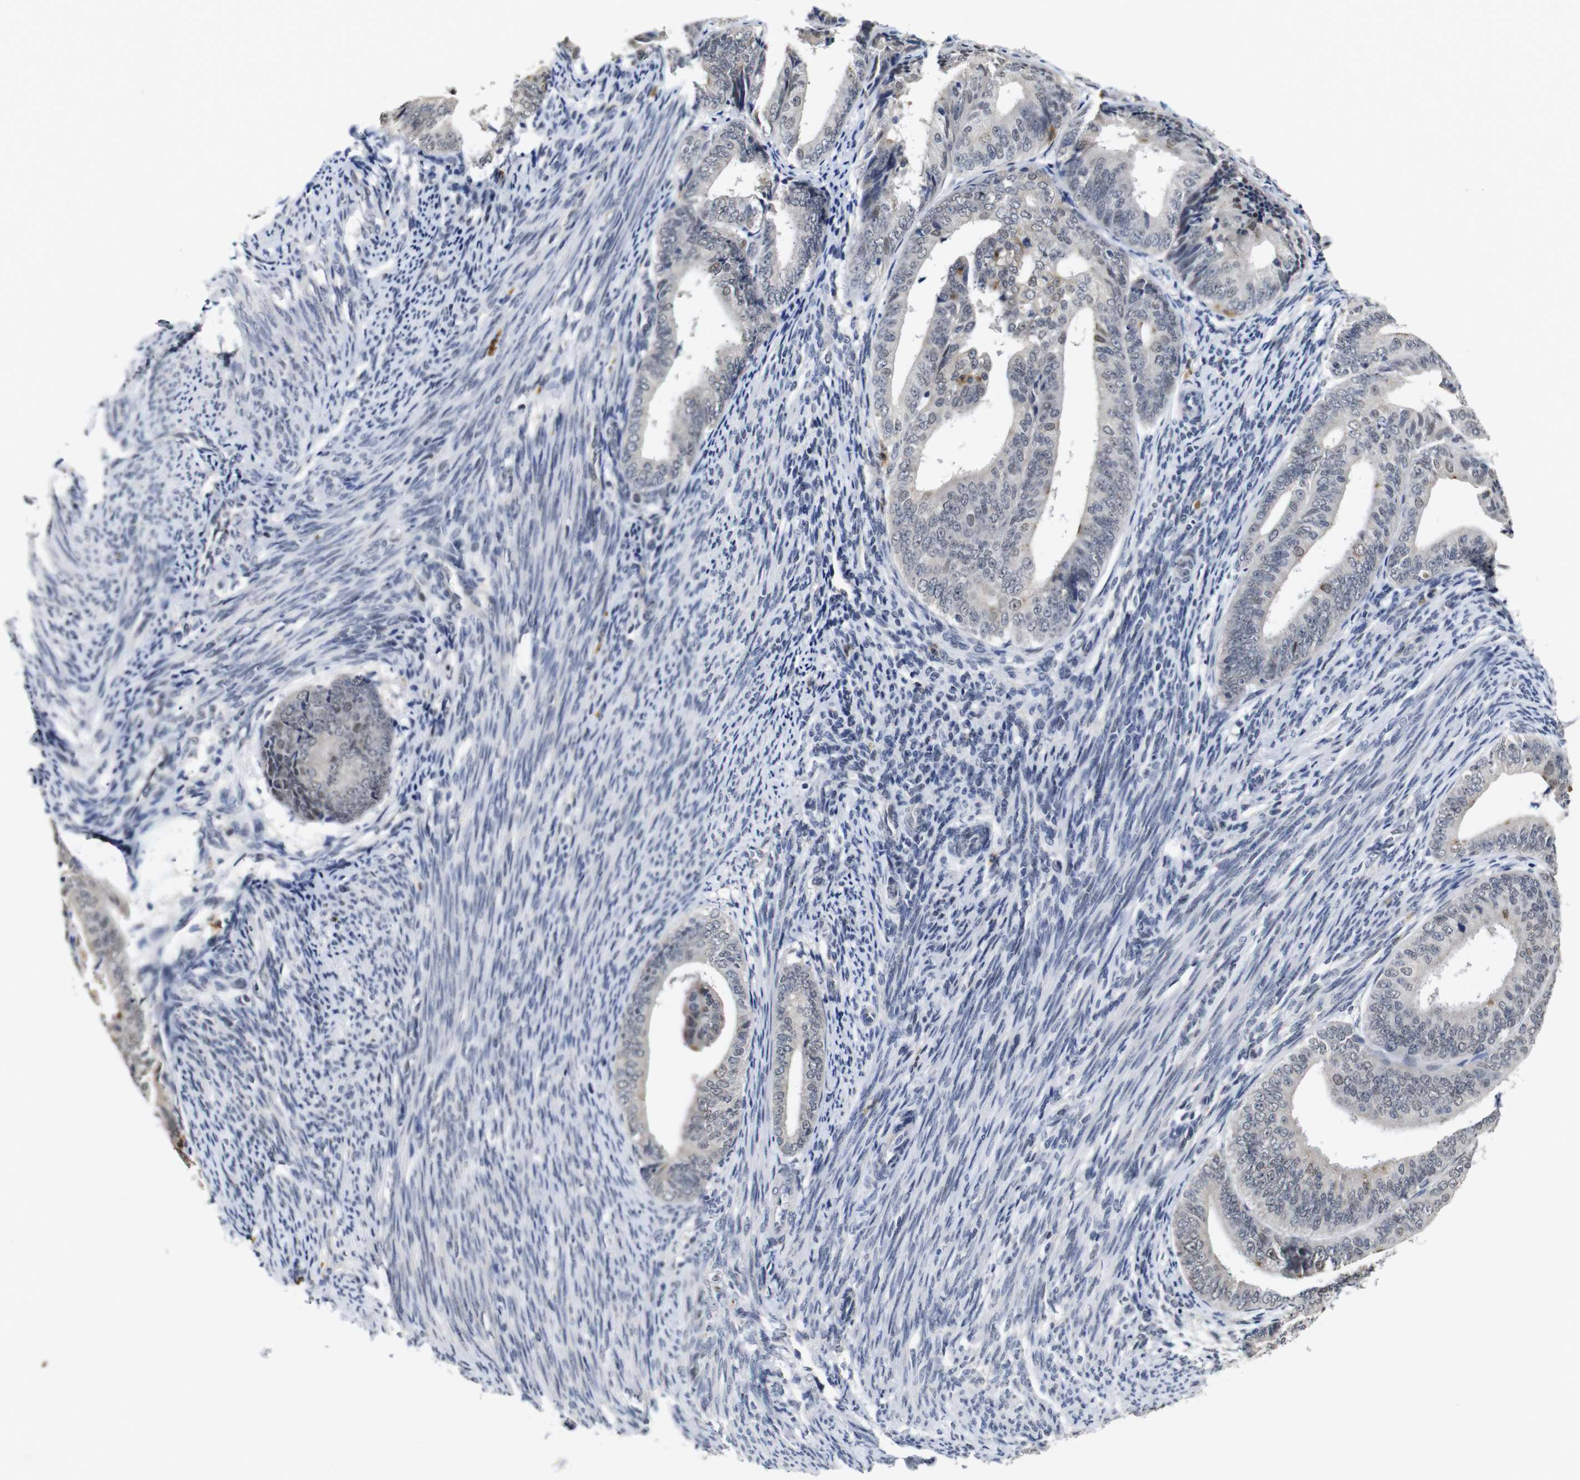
{"staining": {"intensity": "weak", "quantity": "<25%", "location": "nuclear"}, "tissue": "endometrial cancer", "cell_type": "Tumor cells", "image_type": "cancer", "snomed": [{"axis": "morphology", "description": "Adenocarcinoma, NOS"}, {"axis": "topography", "description": "Endometrium"}], "caption": "A photomicrograph of endometrial cancer (adenocarcinoma) stained for a protein demonstrates no brown staining in tumor cells.", "gene": "NTRK3", "patient": {"sex": "female", "age": 63}}